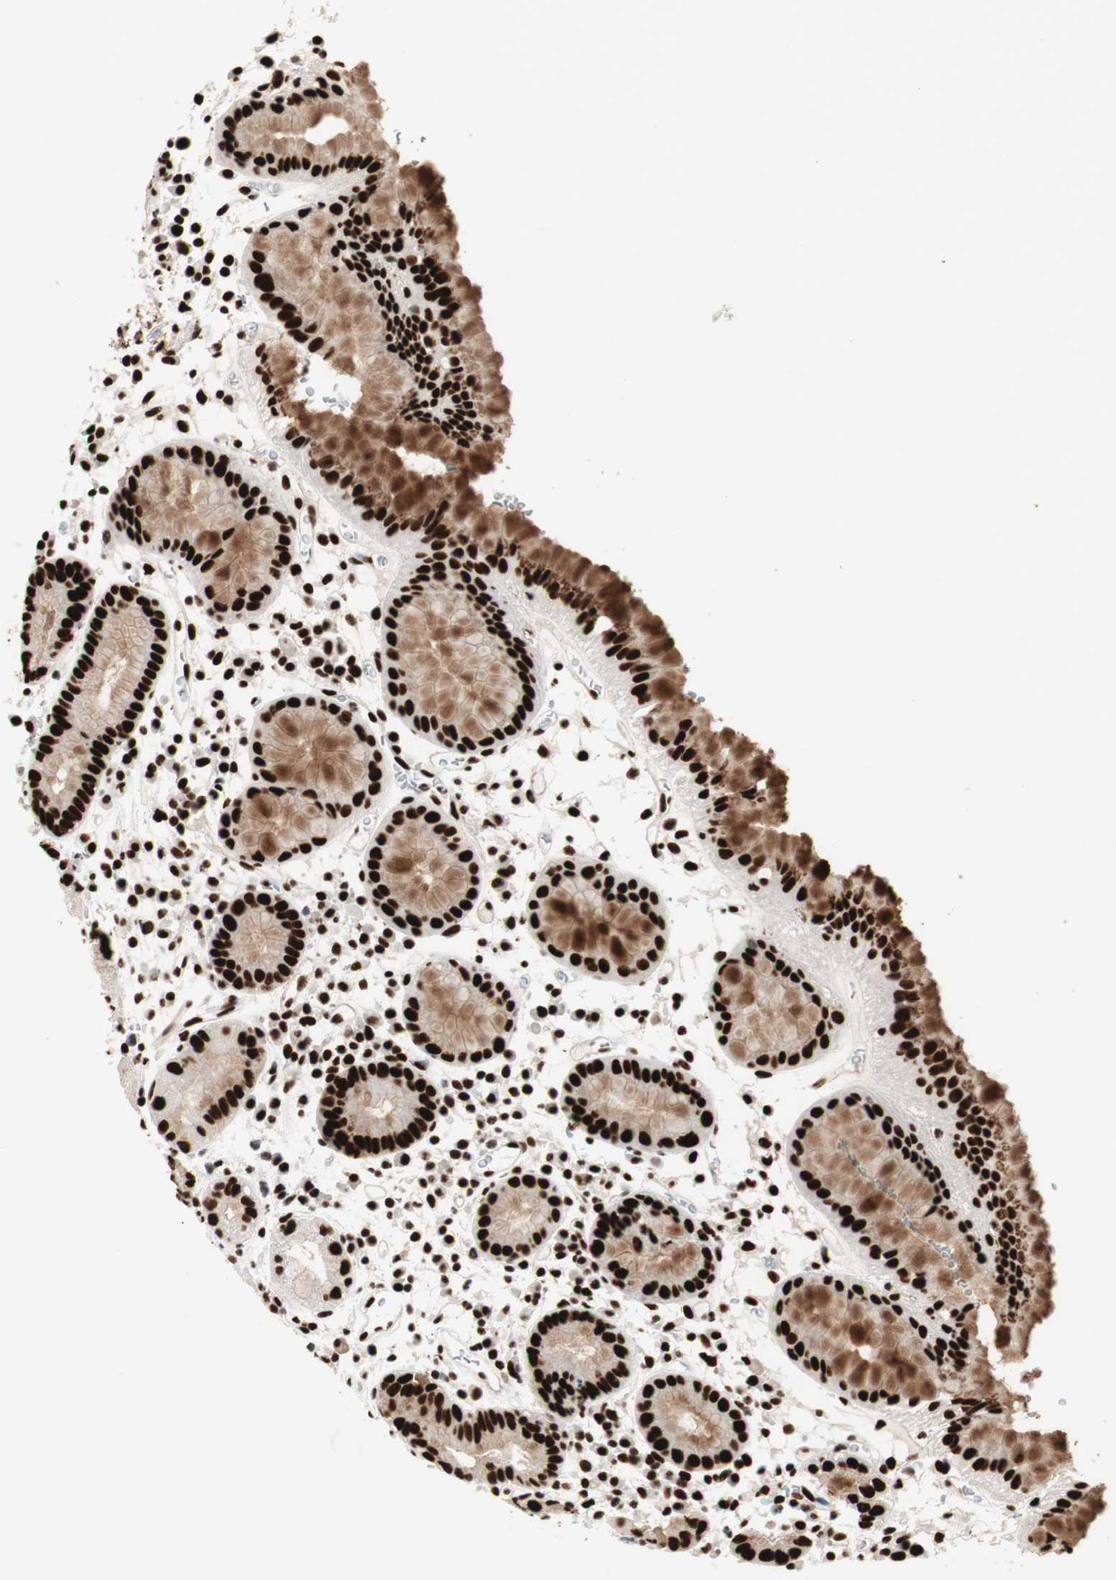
{"staining": {"intensity": "strong", "quantity": ">75%", "location": "cytoplasmic/membranous,nuclear"}, "tissue": "stomach", "cell_type": "Glandular cells", "image_type": "normal", "snomed": [{"axis": "morphology", "description": "Normal tissue, NOS"}, {"axis": "topography", "description": "Stomach"}, {"axis": "topography", "description": "Stomach, lower"}], "caption": "This photomicrograph reveals normal stomach stained with IHC to label a protein in brown. The cytoplasmic/membranous,nuclear of glandular cells show strong positivity for the protein. Nuclei are counter-stained blue.", "gene": "PSME3", "patient": {"sex": "female", "age": 75}}